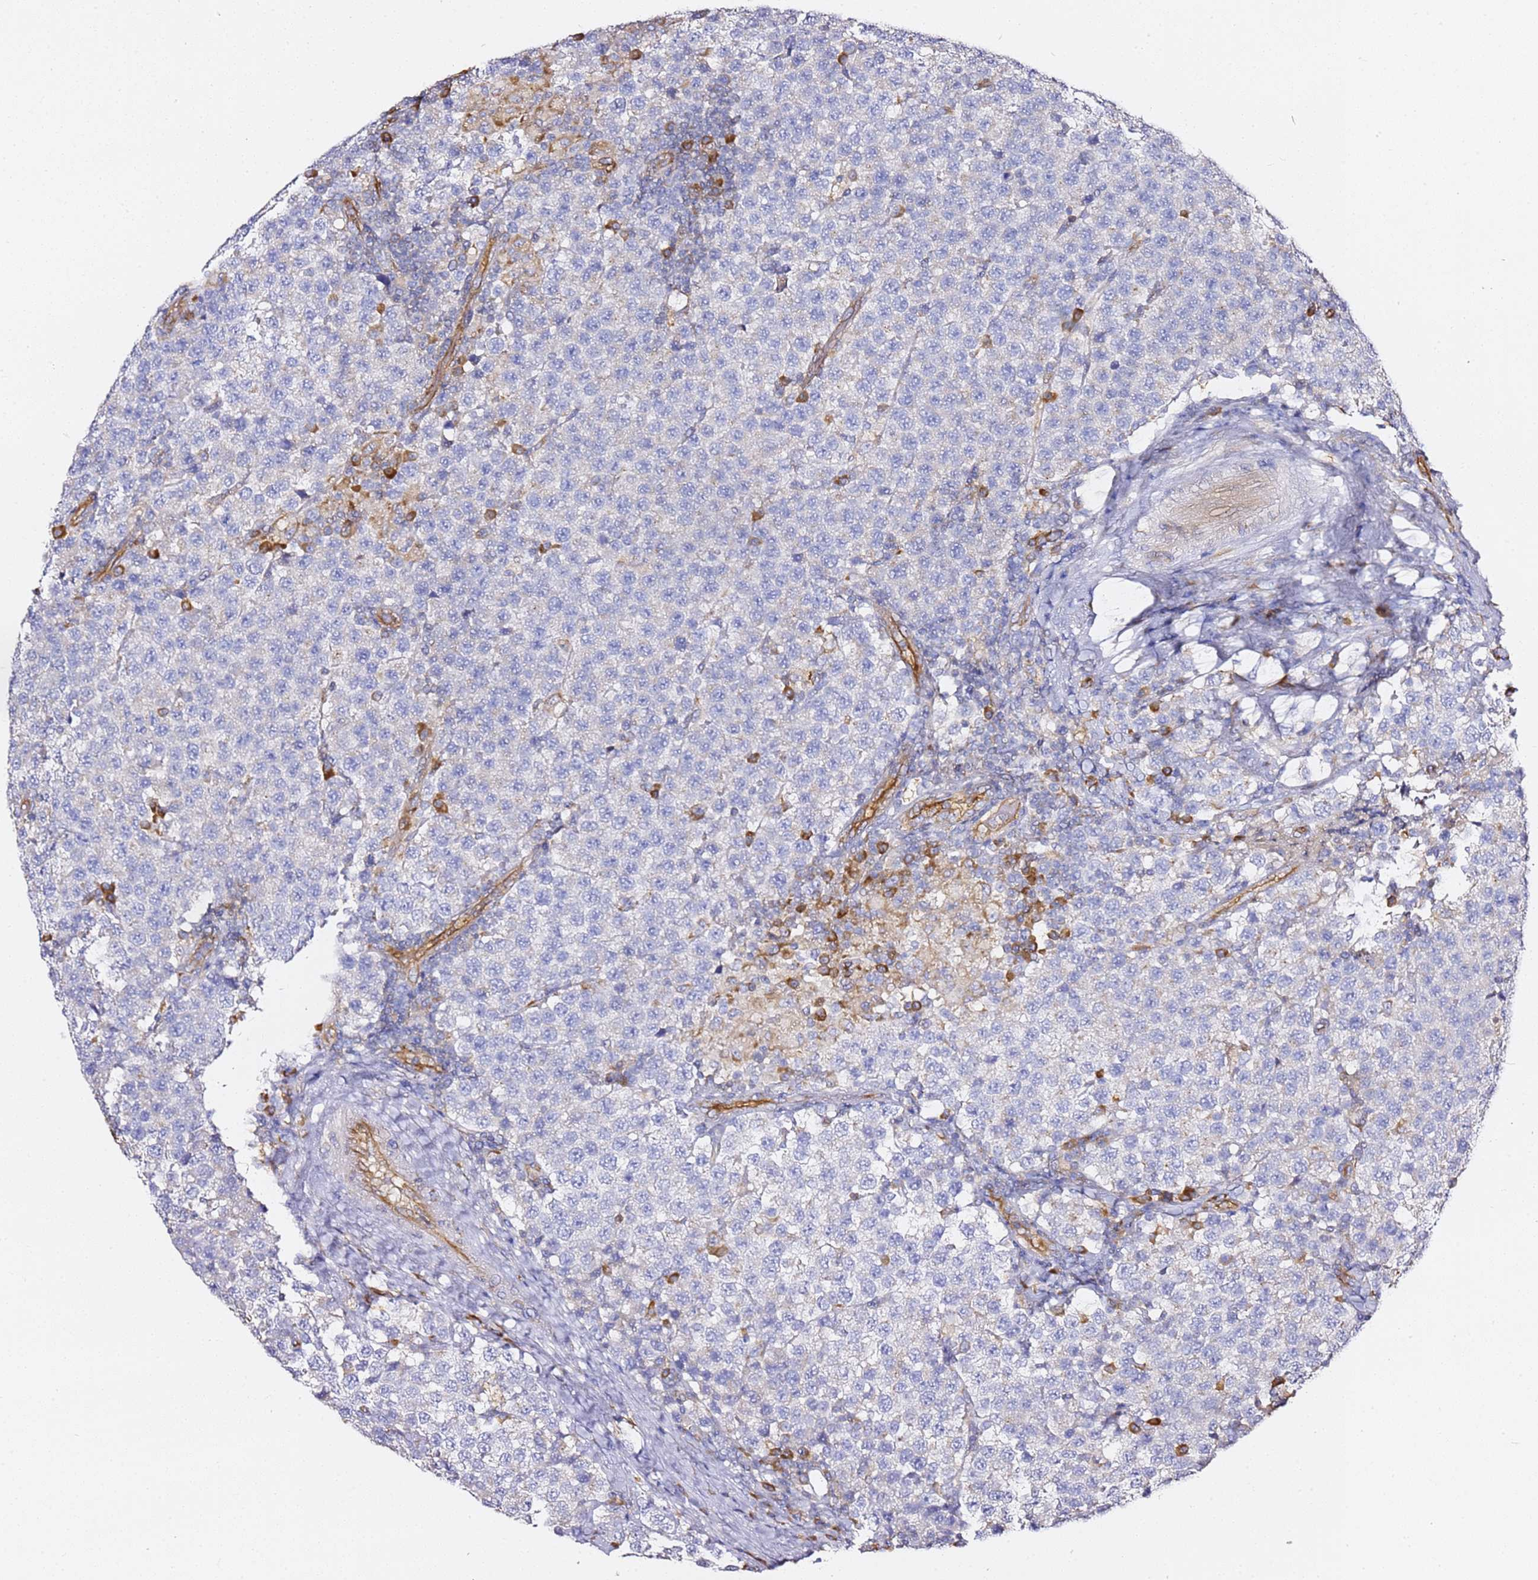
{"staining": {"intensity": "negative", "quantity": "none", "location": "none"}, "tissue": "testis cancer", "cell_type": "Tumor cells", "image_type": "cancer", "snomed": [{"axis": "morphology", "description": "Seminoma, NOS"}, {"axis": "topography", "description": "Testis"}], "caption": "Immunohistochemical staining of human testis cancer (seminoma) exhibits no significant positivity in tumor cells. (DAB (3,3'-diaminobenzidine) IHC with hematoxylin counter stain).", "gene": "KIF7", "patient": {"sex": "male", "age": 34}}